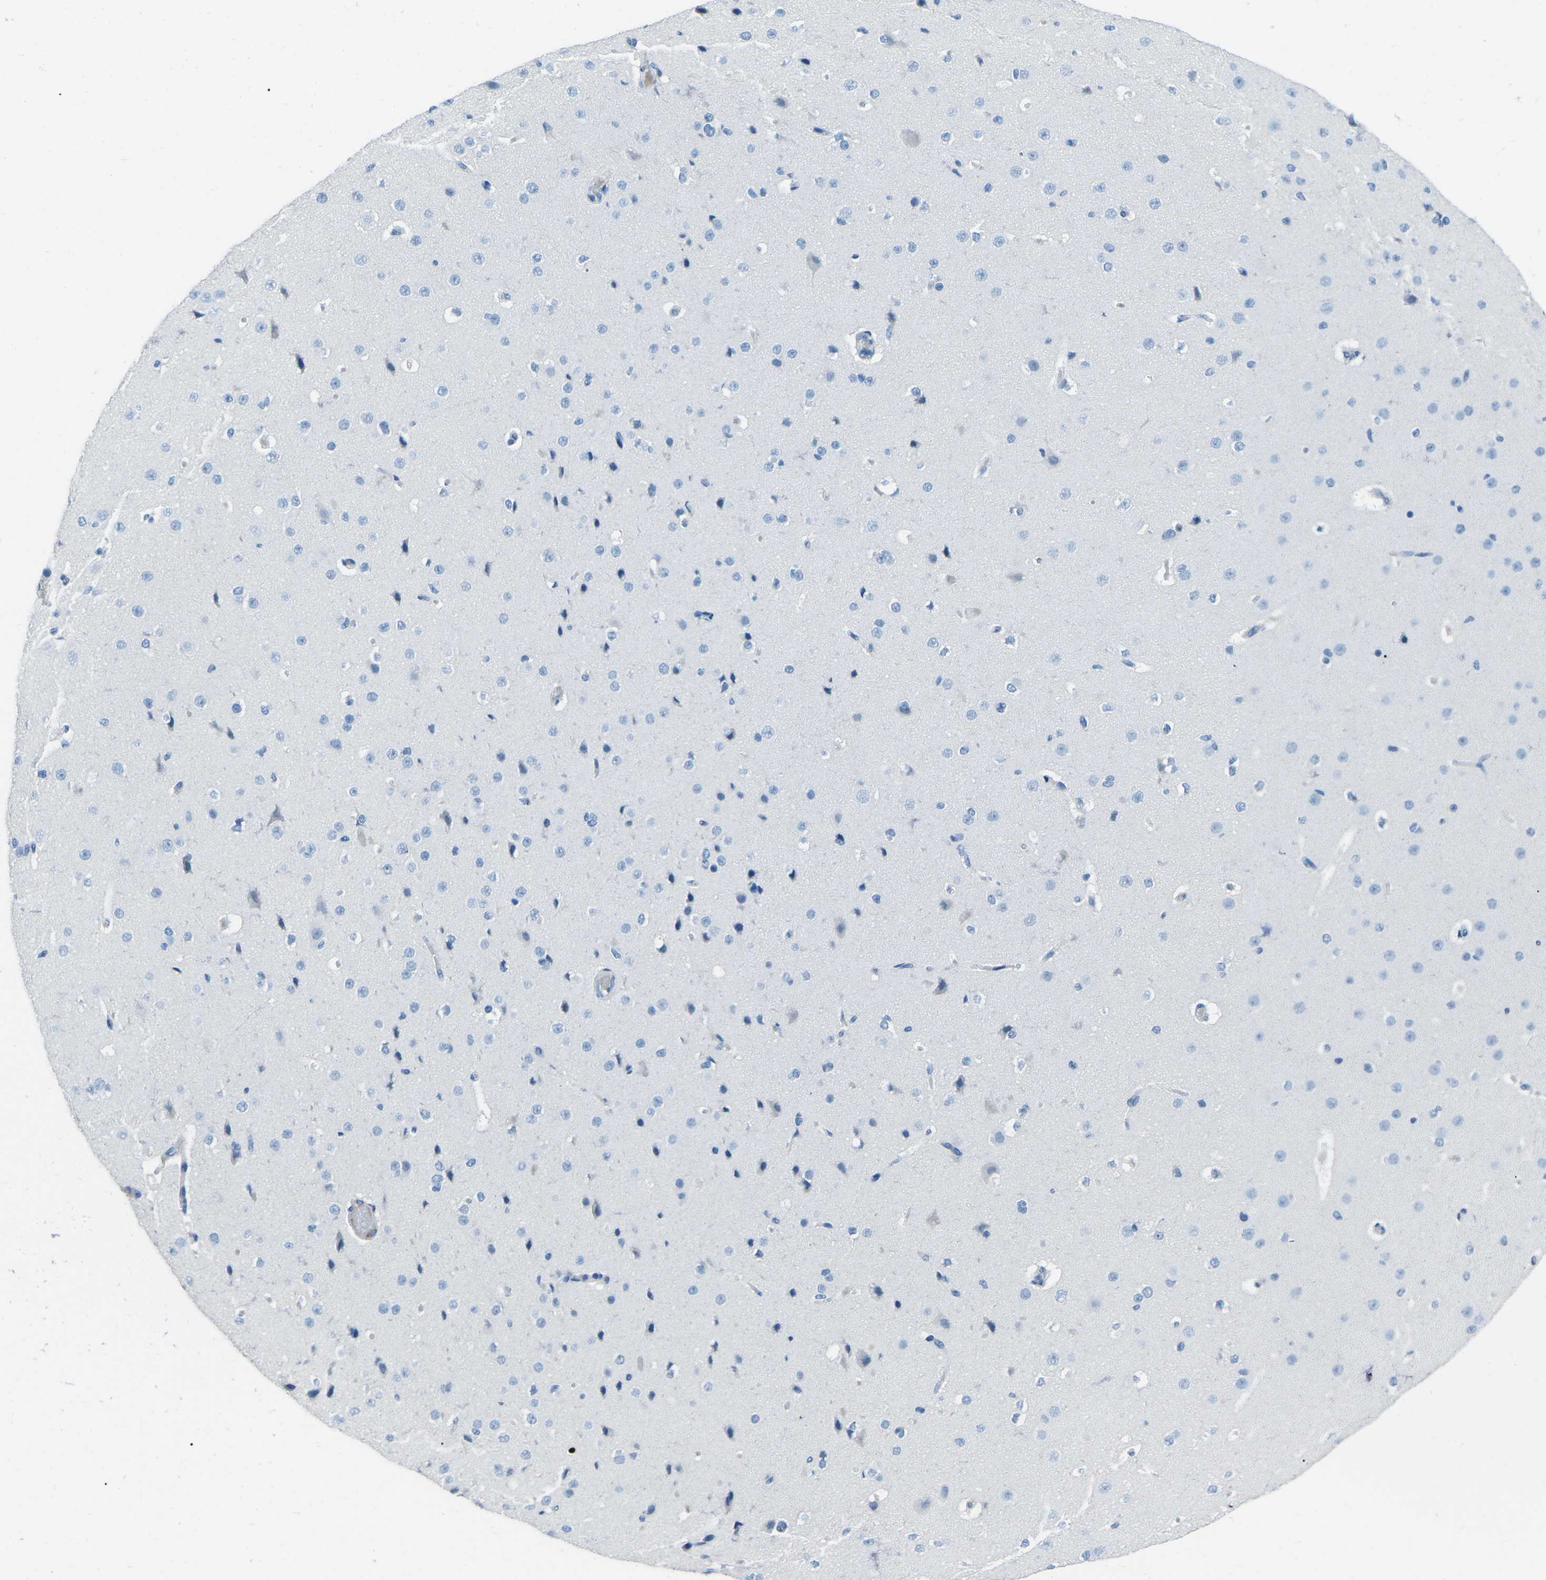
{"staining": {"intensity": "negative", "quantity": "none", "location": "none"}, "tissue": "cerebral cortex", "cell_type": "Endothelial cells", "image_type": "normal", "snomed": [{"axis": "morphology", "description": "Normal tissue, NOS"}, {"axis": "morphology", "description": "Developmental malformation"}, {"axis": "topography", "description": "Cerebral cortex"}], "caption": "Protein analysis of normal cerebral cortex demonstrates no significant positivity in endothelial cells. (DAB (3,3'-diaminobenzidine) immunohistochemistry, high magnification).", "gene": "FCN1", "patient": {"sex": "female", "age": 30}}